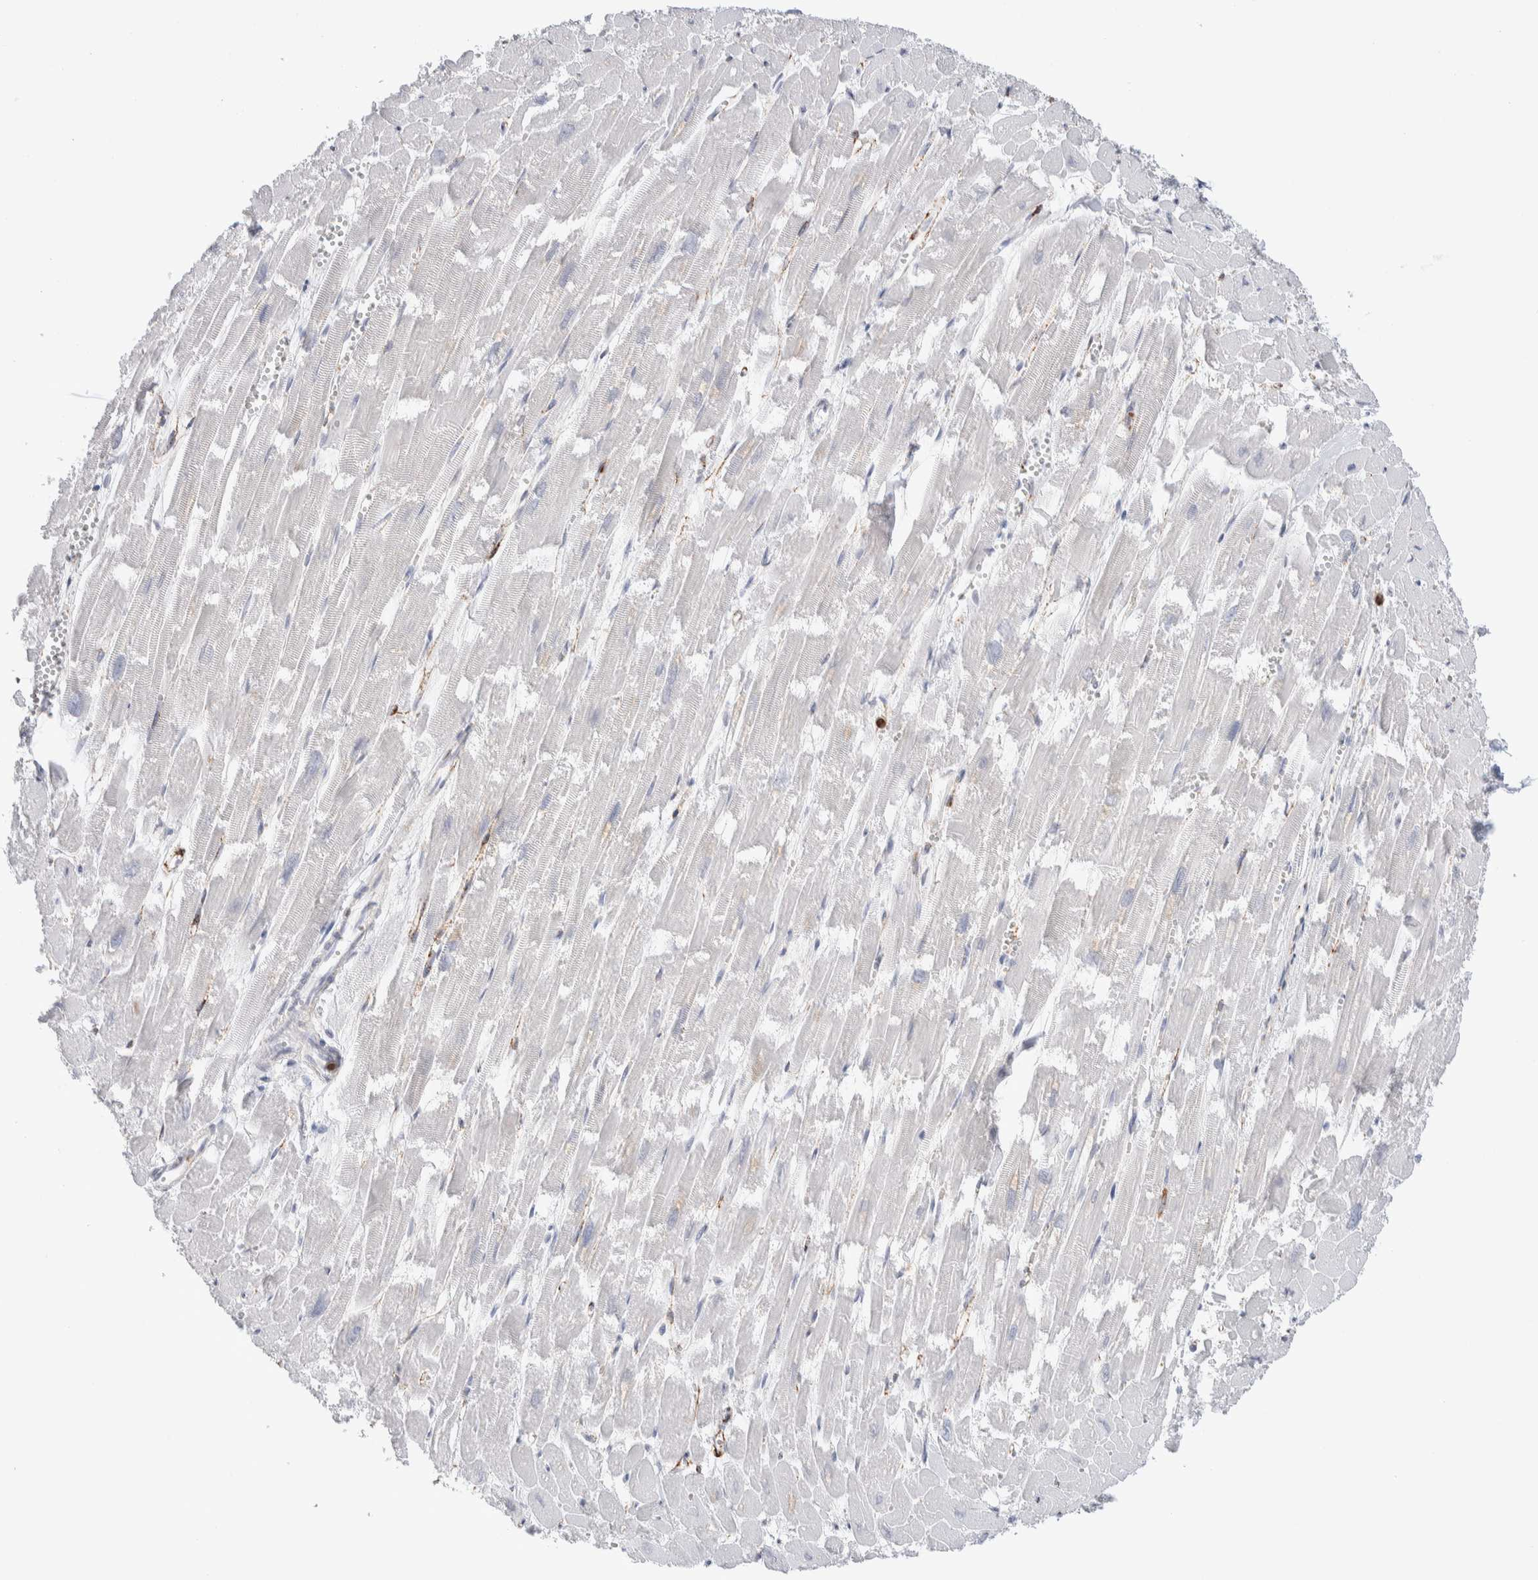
{"staining": {"intensity": "negative", "quantity": "none", "location": "none"}, "tissue": "heart muscle", "cell_type": "Cardiomyocytes", "image_type": "normal", "snomed": [{"axis": "morphology", "description": "Normal tissue, NOS"}, {"axis": "topography", "description": "Heart"}], "caption": "IHC micrograph of benign heart muscle: heart muscle stained with DAB exhibits no significant protein expression in cardiomyocytes.", "gene": "SEPTIN4", "patient": {"sex": "male", "age": 54}}